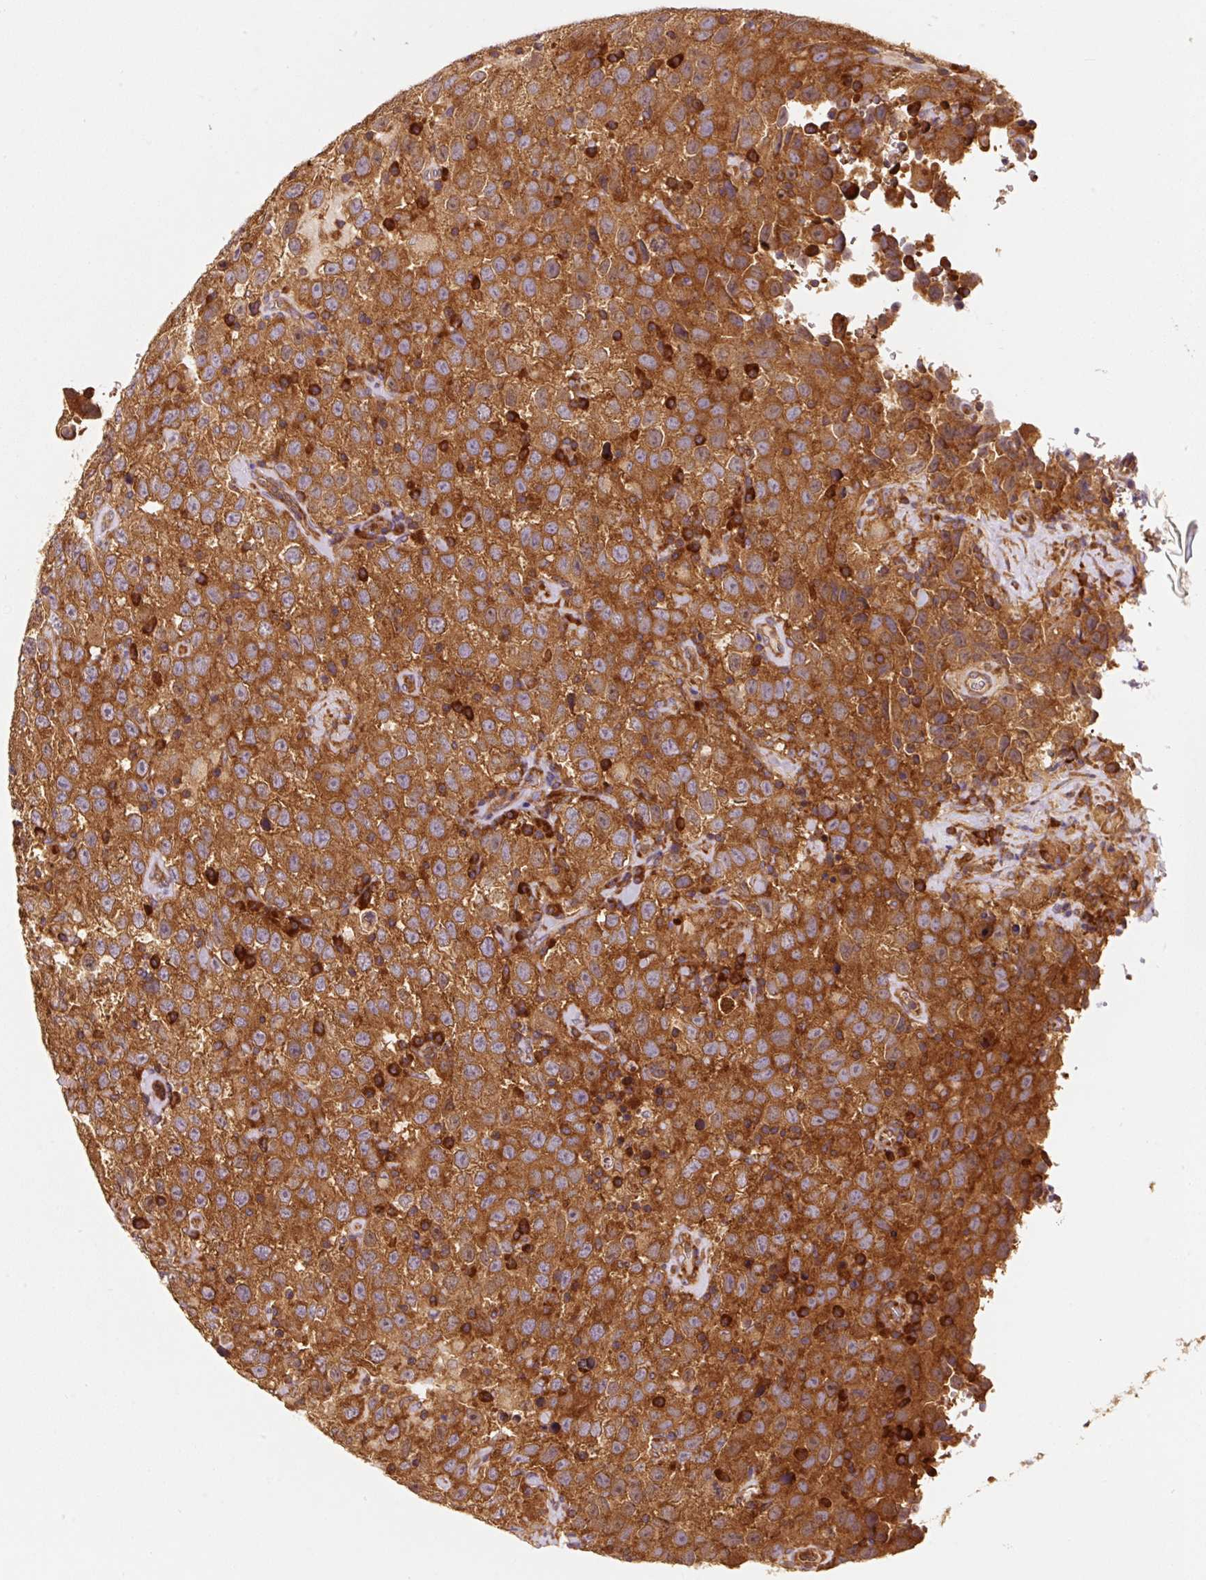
{"staining": {"intensity": "strong", "quantity": ">75%", "location": "cytoplasmic/membranous"}, "tissue": "testis cancer", "cell_type": "Tumor cells", "image_type": "cancer", "snomed": [{"axis": "morphology", "description": "Seminoma, NOS"}, {"axis": "topography", "description": "Testis"}], "caption": "Immunohistochemistry photomicrograph of neoplastic tissue: human testis cancer stained using immunohistochemistry (IHC) demonstrates high levels of strong protein expression localized specifically in the cytoplasmic/membranous of tumor cells, appearing as a cytoplasmic/membranous brown color.", "gene": "EIF2S2", "patient": {"sex": "male", "age": 41}}